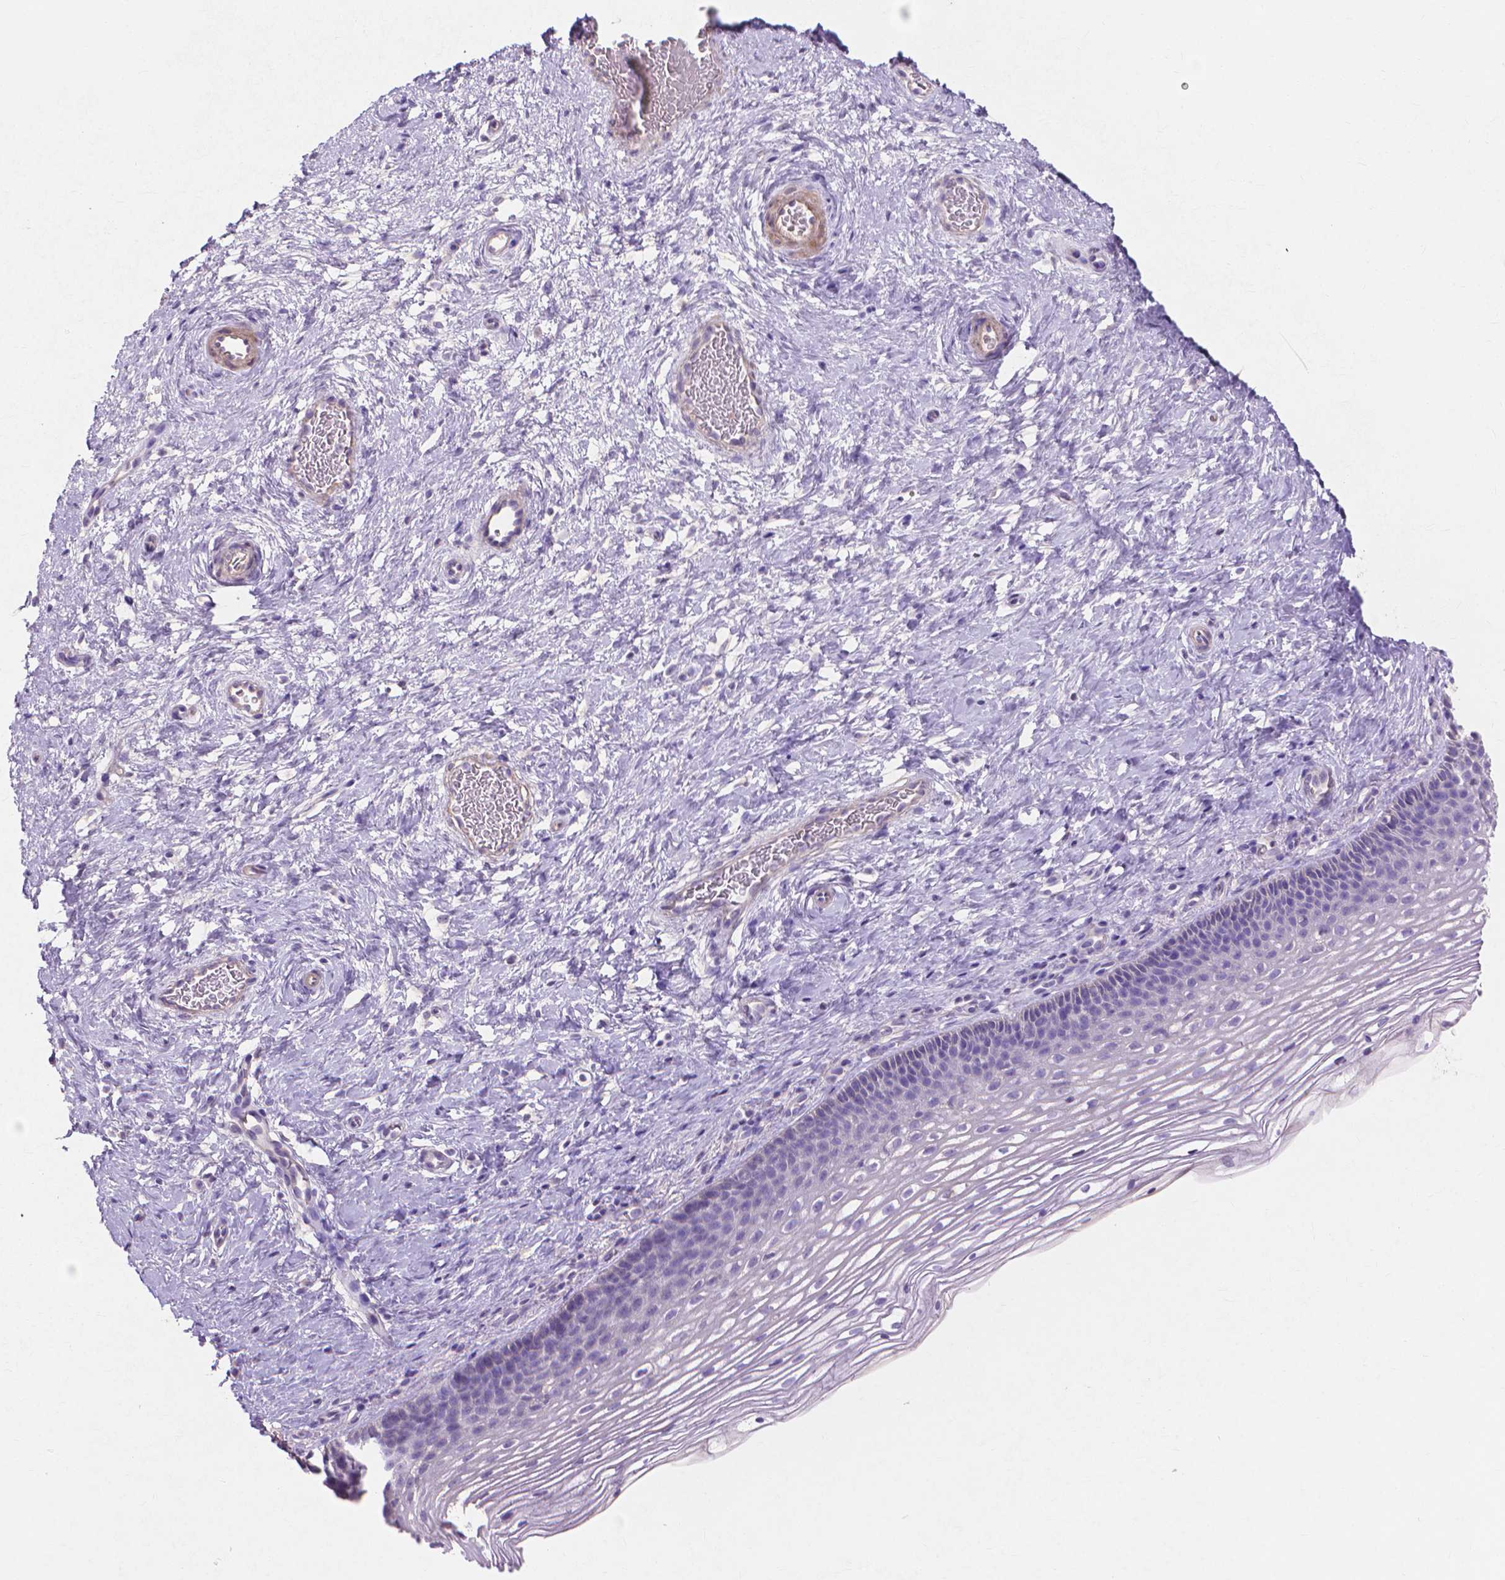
{"staining": {"intensity": "negative", "quantity": "none", "location": "none"}, "tissue": "cervix", "cell_type": "Glandular cells", "image_type": "normal", "snomed": [{"axis": "morphology", "description": "Normal tissue, NOS"}, {"axis": "topography", "description": "Cervix"}], "caption": "An immunohistochemistry (IHC) micrograph of benign cervix is shown. There is no staining in glandular cells of cervix. (DAB IHC, high magnification).", "gene": "MBLAC1", "patient": {"sex": "female", "age": 34}}